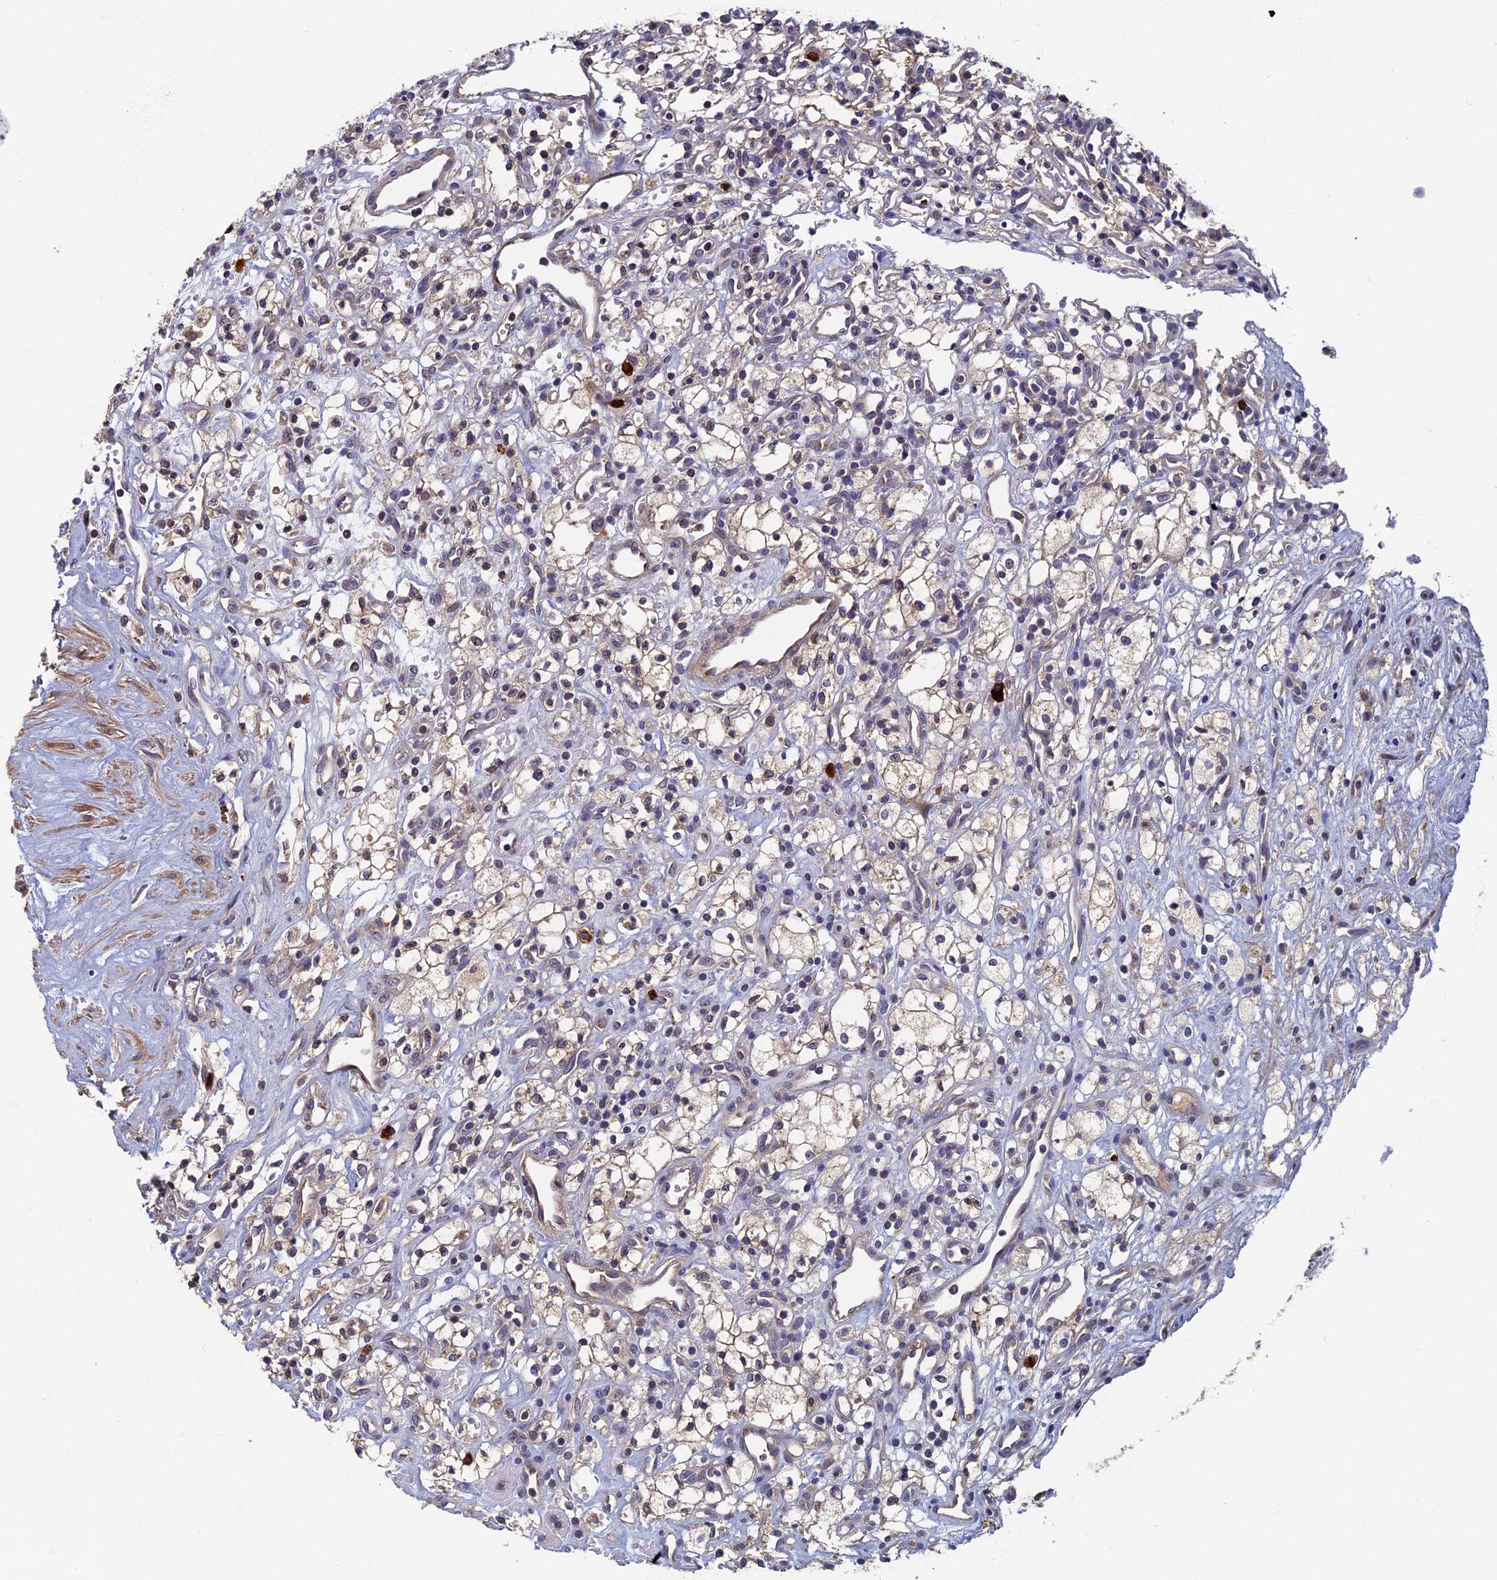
{"staining": {"intensity": "weak", "quantity": "<25%", "location": "cytoplasmic/membranous"}, "tissue": "renal cancer", "cell_type": "Tumor cells", "image_type": "cancer", "snomed": [{"axis": "morphology", "description": "Adenocarcinoma, NOS"}, {"axis": "topography", "description": "Kidney"}], "caption": "An image of adenocarcinoma (renal) stained for a protein displays no brown staining in tumor cells.", "gene": "TNK2", "patient": {"sex": "male", "age": 59}}